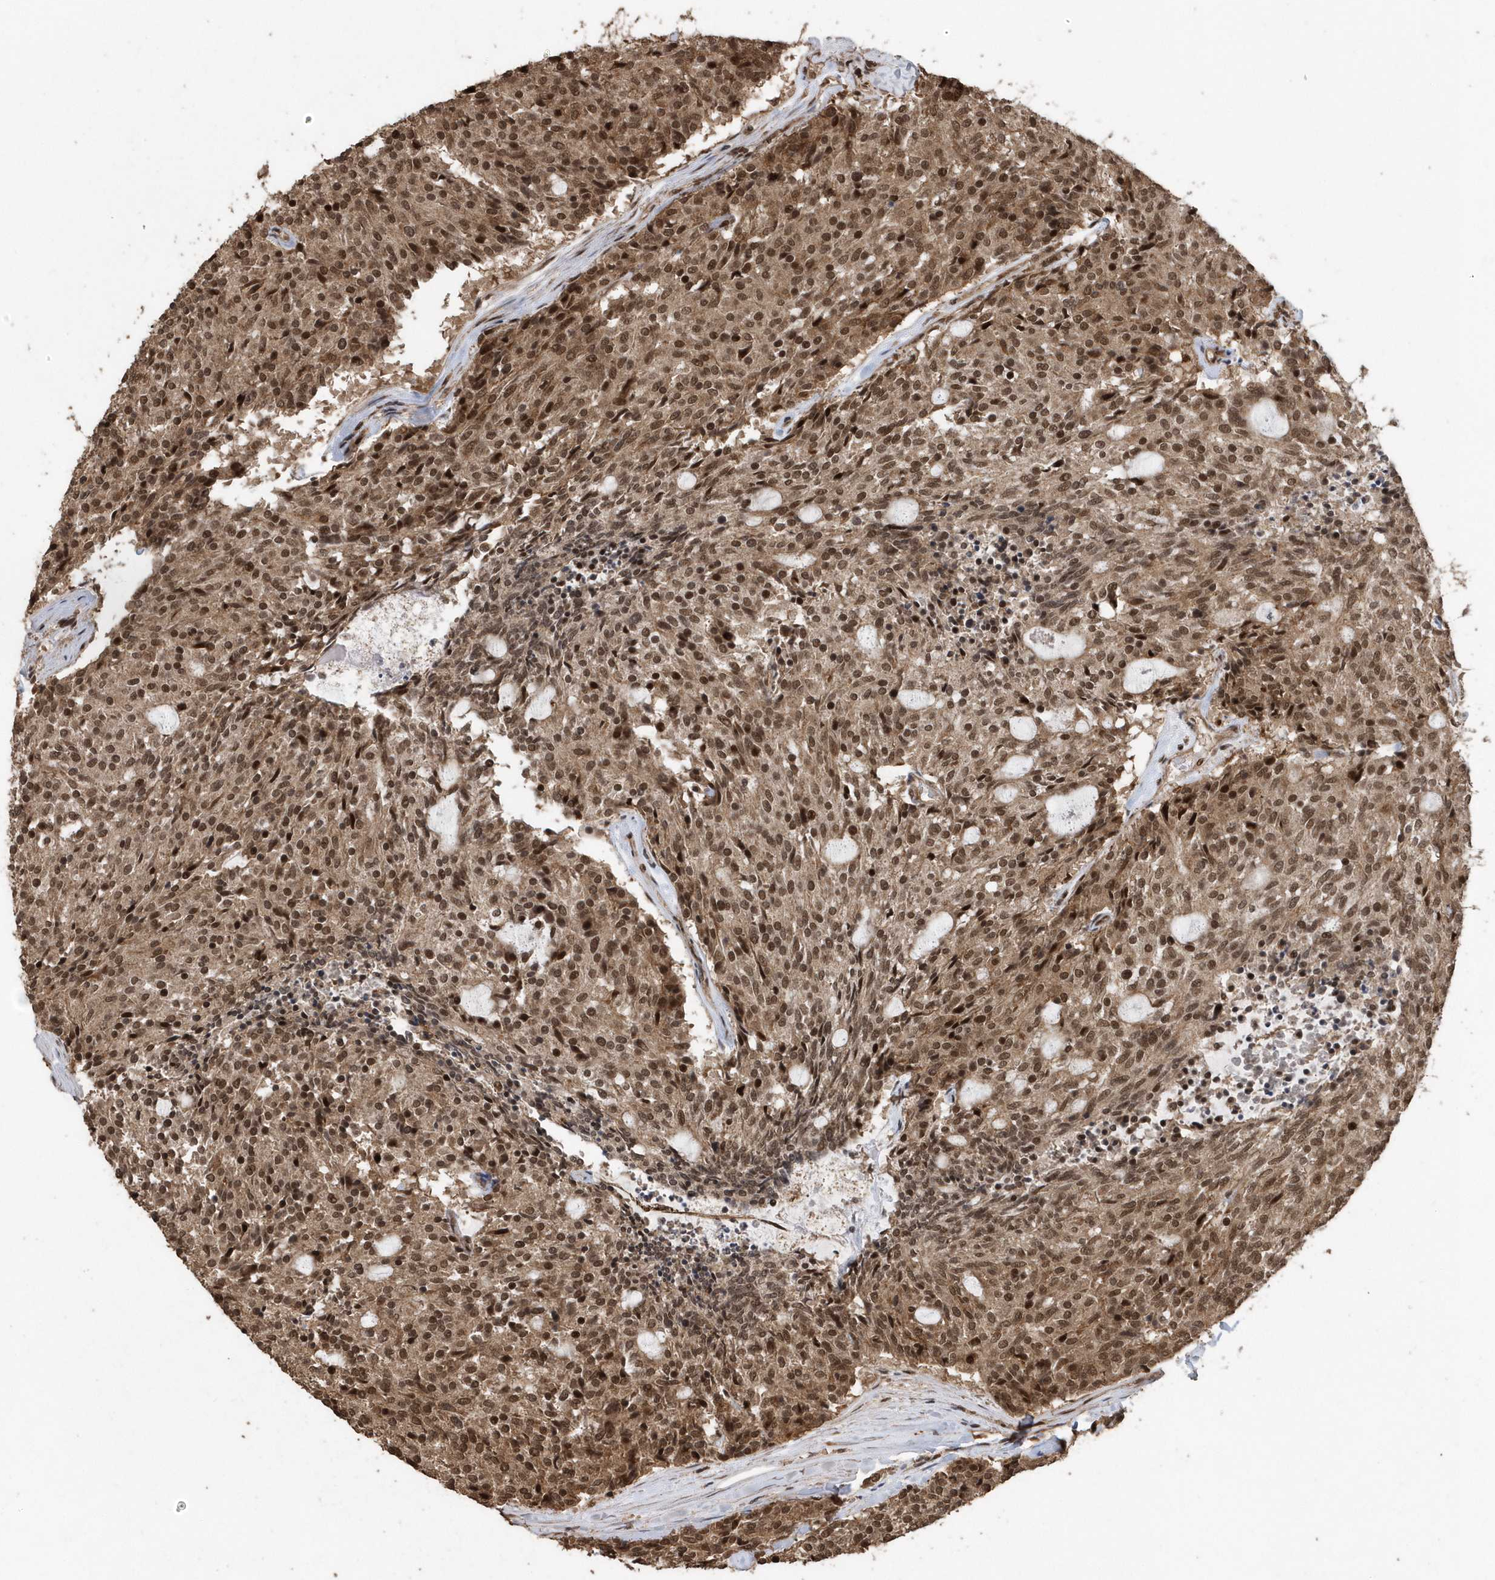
{"staining": {"intensity": "moderate", "quantity": ">75%", "location": "cytoplasmic/membranous,nuclear"}, "tissue": "carcinoid", "cell_type": "Tumor cells", "image_type": "cancer", "snomed": [{"axis": "morphology", "description": "Carcinoid, malignant, NOS"}, {"axis": "topography", "description": "Pancreas"}], "caption": "Immunohistochemistry (IHC) histopathology image of neoplastic tissue: human malignant carcinoid stained using immunohistochemistry demonstrates medium levels of moderate protein expression localized specifically in the cytoplasmic/membranous and nuclear of tumor cells, appearing as a cytoplasmic/membranous and nuclear brown color.", "gene": "INTS12", "patient": {"sex": "female", "age": 54}}